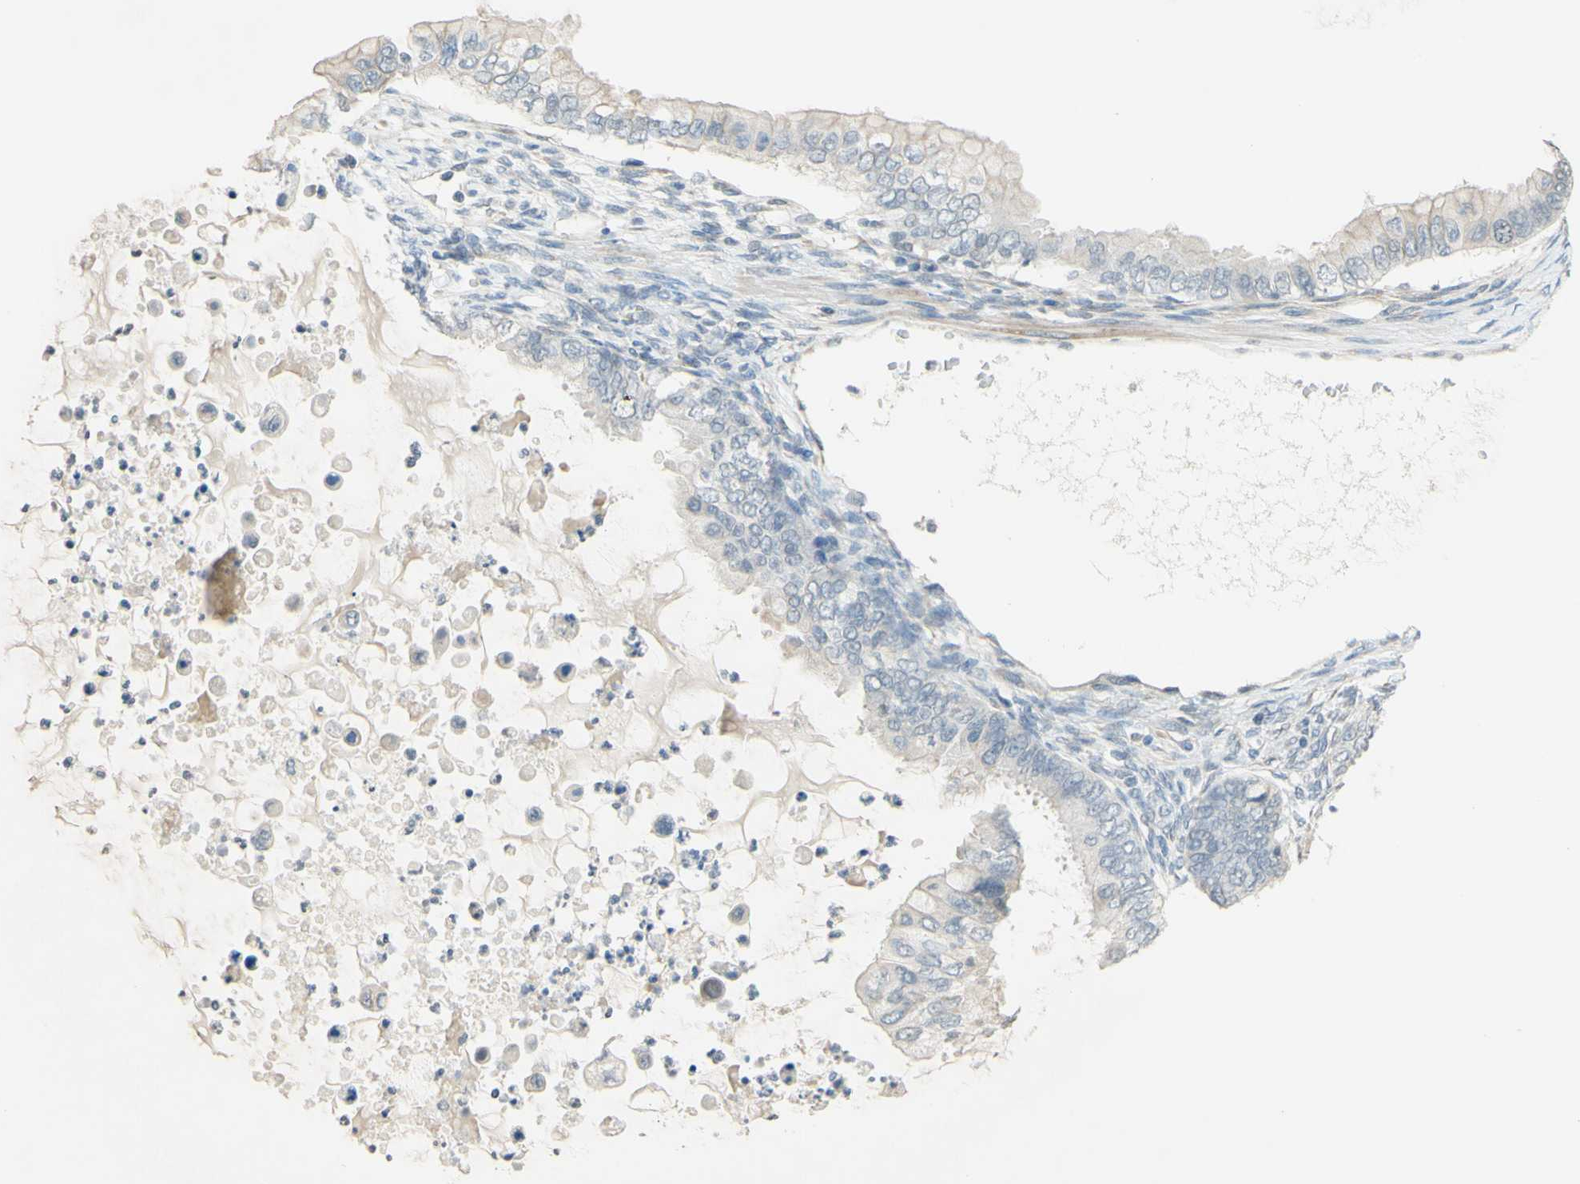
{"staining": {"intensity": "weak", "quantity": "25%-75%", "location": "cytoplasmic/membranous"}, "tissue": "ovarian cancer", "cell_type": "Tumor cells", "image_type": "cancer", "snomed": [{"axis": "morphology", "description": "Cystadenocarcinoma, mucinous, NOS"}, {"axis": "topography", "description": "Ovary"}], "caption": "A micrograph of ovarian cancer (mucinous cystadenocarcinoma) stained for a protein exhibits weak cytoplasmic/membranous brown staining in tumor cells. The staining is performed using DAB brown chromogen to label protein expression. The nuclei are counter-stained blue using hematoxylin.", "gene": "MAG", "patient": {"sex": "female", "age": 80}}